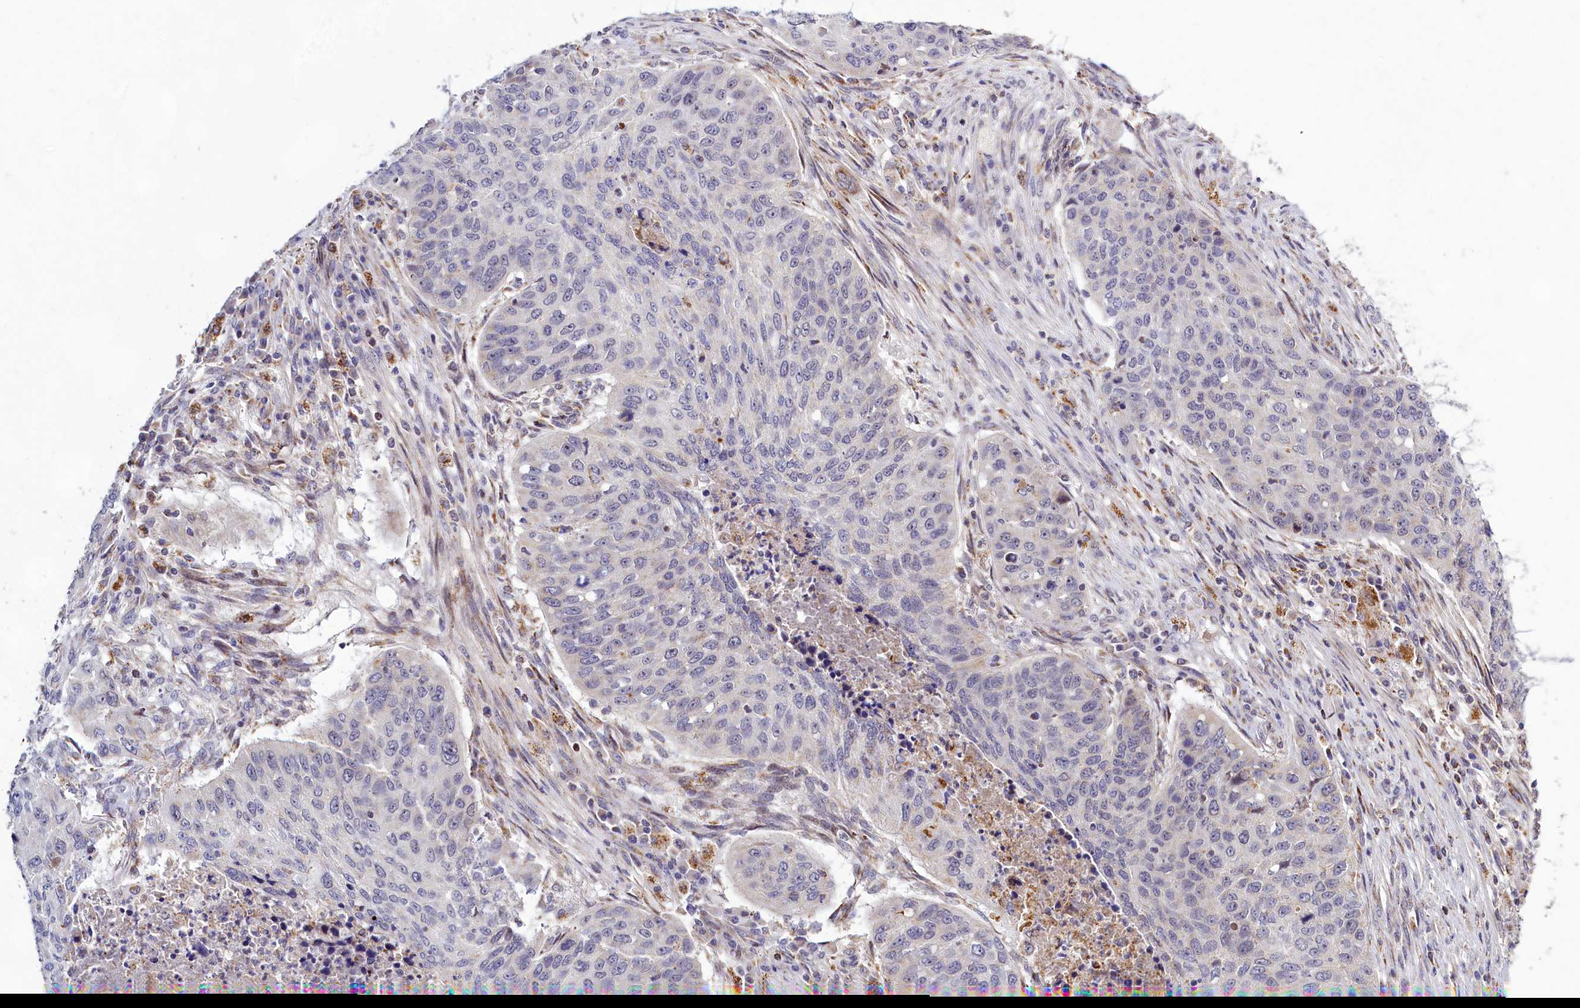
{"staining": {"intensity": "negative", "quantity": "none", "location": "none"}, "tissue": "lung cancer", "cell_type": "Tumor cells", "image_type": "cancer", "snomed": [{"axis": "morphology", "description": "Squamous cell carcinoma, NOS"}, {"axis": "topography", "description": "Lung"}], "caption": "Squamous cell carcinoma (lung) was stained to show a protein in brown. There is no significant expression in tumor cells. The staining is performed using DAB (3,3'-diaminobenzidine) brown chromogen with nuclei counter-stained in using hematoxylin.", "gene": "DYNC2H1", "patient": {"sex": "female", "age": 63}}